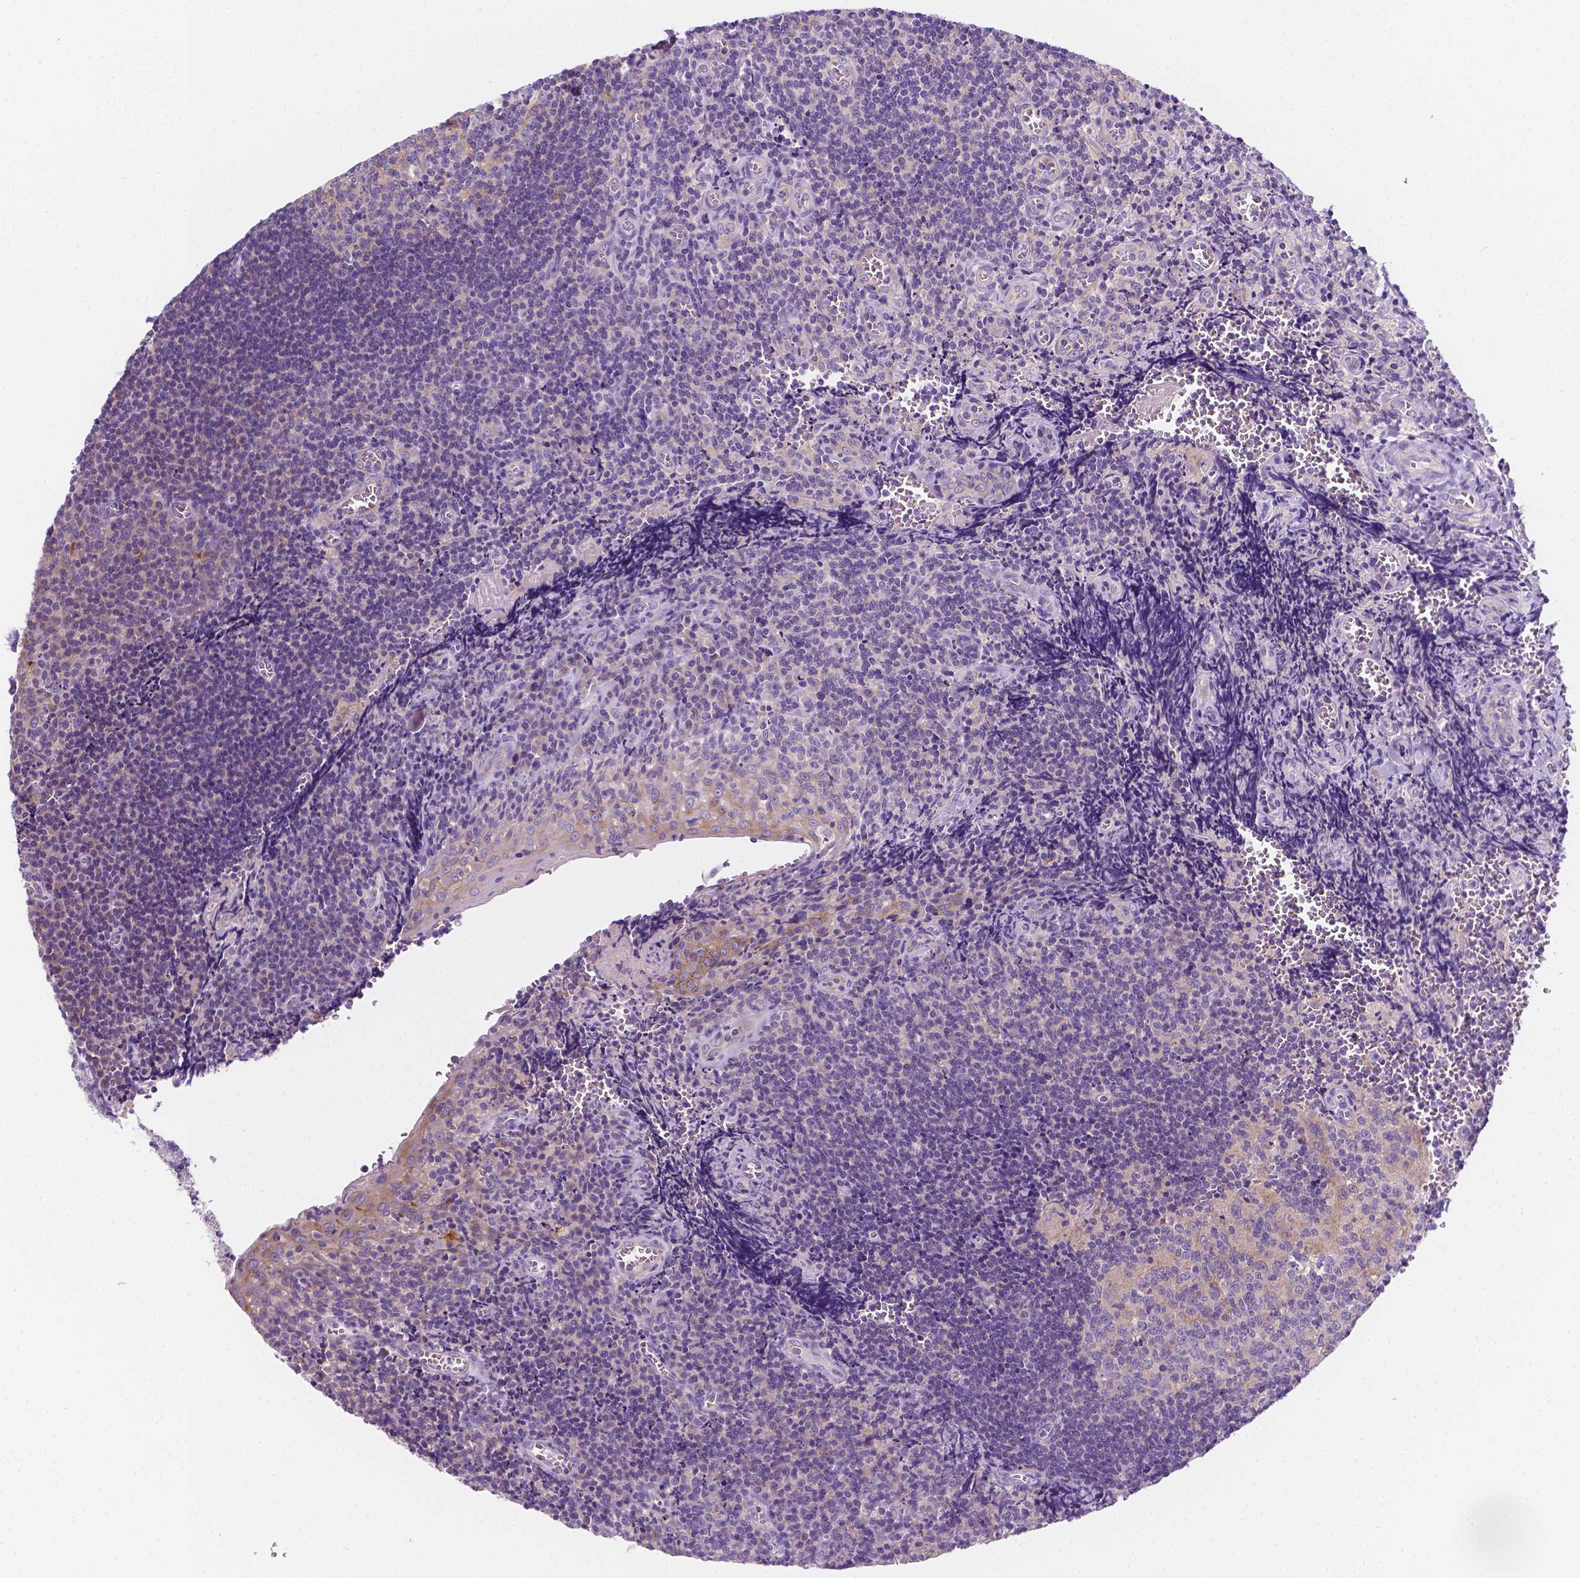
{"staining": {"intensity": "weak", "quantity": "25%-75%", "location": "cytoplasmic/membranous"}, "tissue": "tonsil", "cell_type": "Germinal center cells", "image_type": "normal", "snomed": [{"axis": "morphology", "description": "Normal tissue, NOS"}, {"axis": "morphology", "description": "Inflammation, NOS"}, {"axis": "topography", "description": "Tonsil"}], "caption": "Protein expression analysis of unremarkable tonsil exhibits weak cytoplasmic/membranous expression in approximately 25%-75% of germinal center cells.", "gene": "SIRT2", "patient": {"sex": "female", "age": 31}}